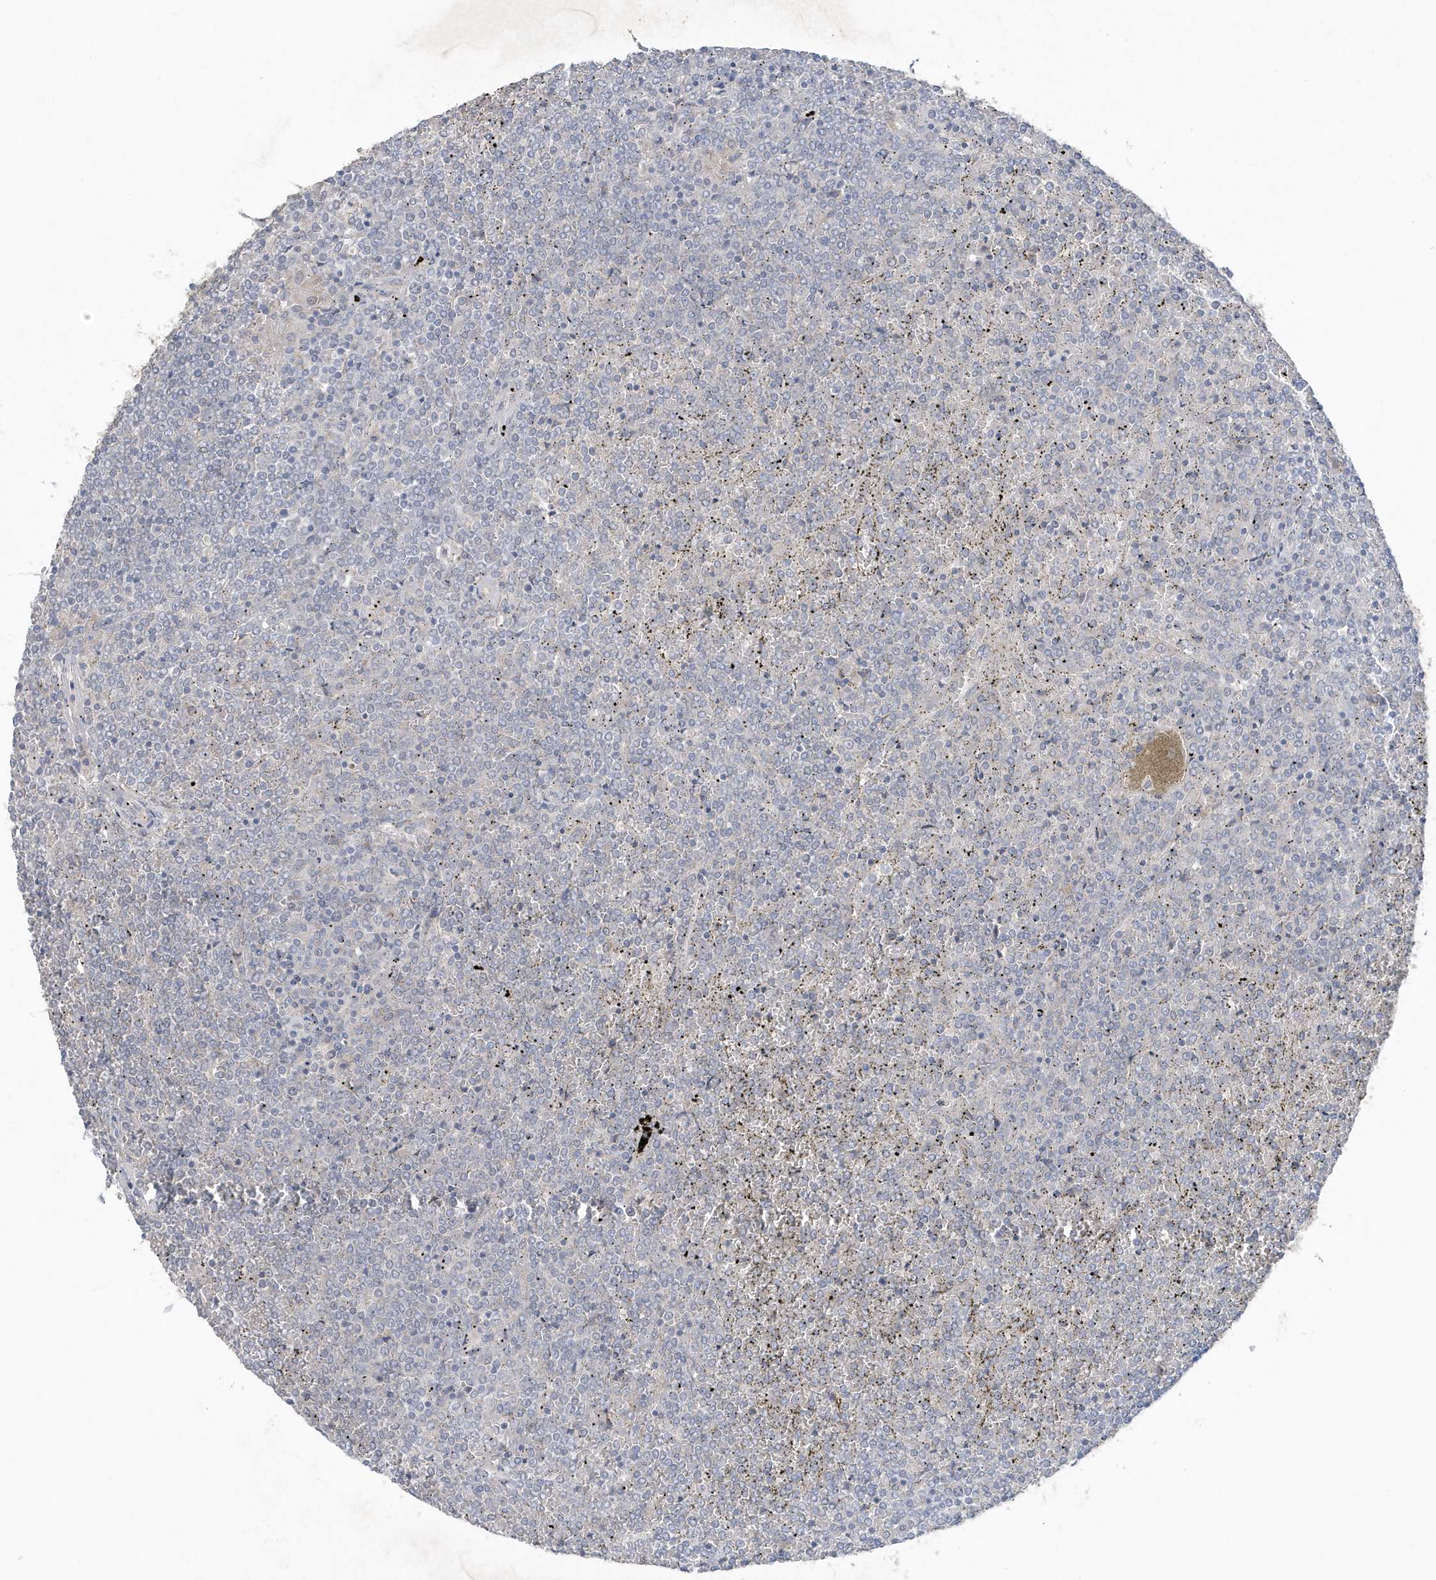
{"staining": {"intensity": "negative", "quantity": "none", "location": "none"}, "tissue": "lymphoma", "cell_type": "Tumor cells", "image_type": "cancer", "snomed": [{"axis": "morphology", "description": "Malignant lymphoma, non-Hodgkin's type, Low grade"}, {"axis": "topography", "description": "Spleen"}], "caption": "Histopathology image shows no protein positivity in tumor cells of lymphoma tissue. Nuclei are stained in blue.", "gene": "C1RL", "patient": {"sex": "female", "age": 19}}